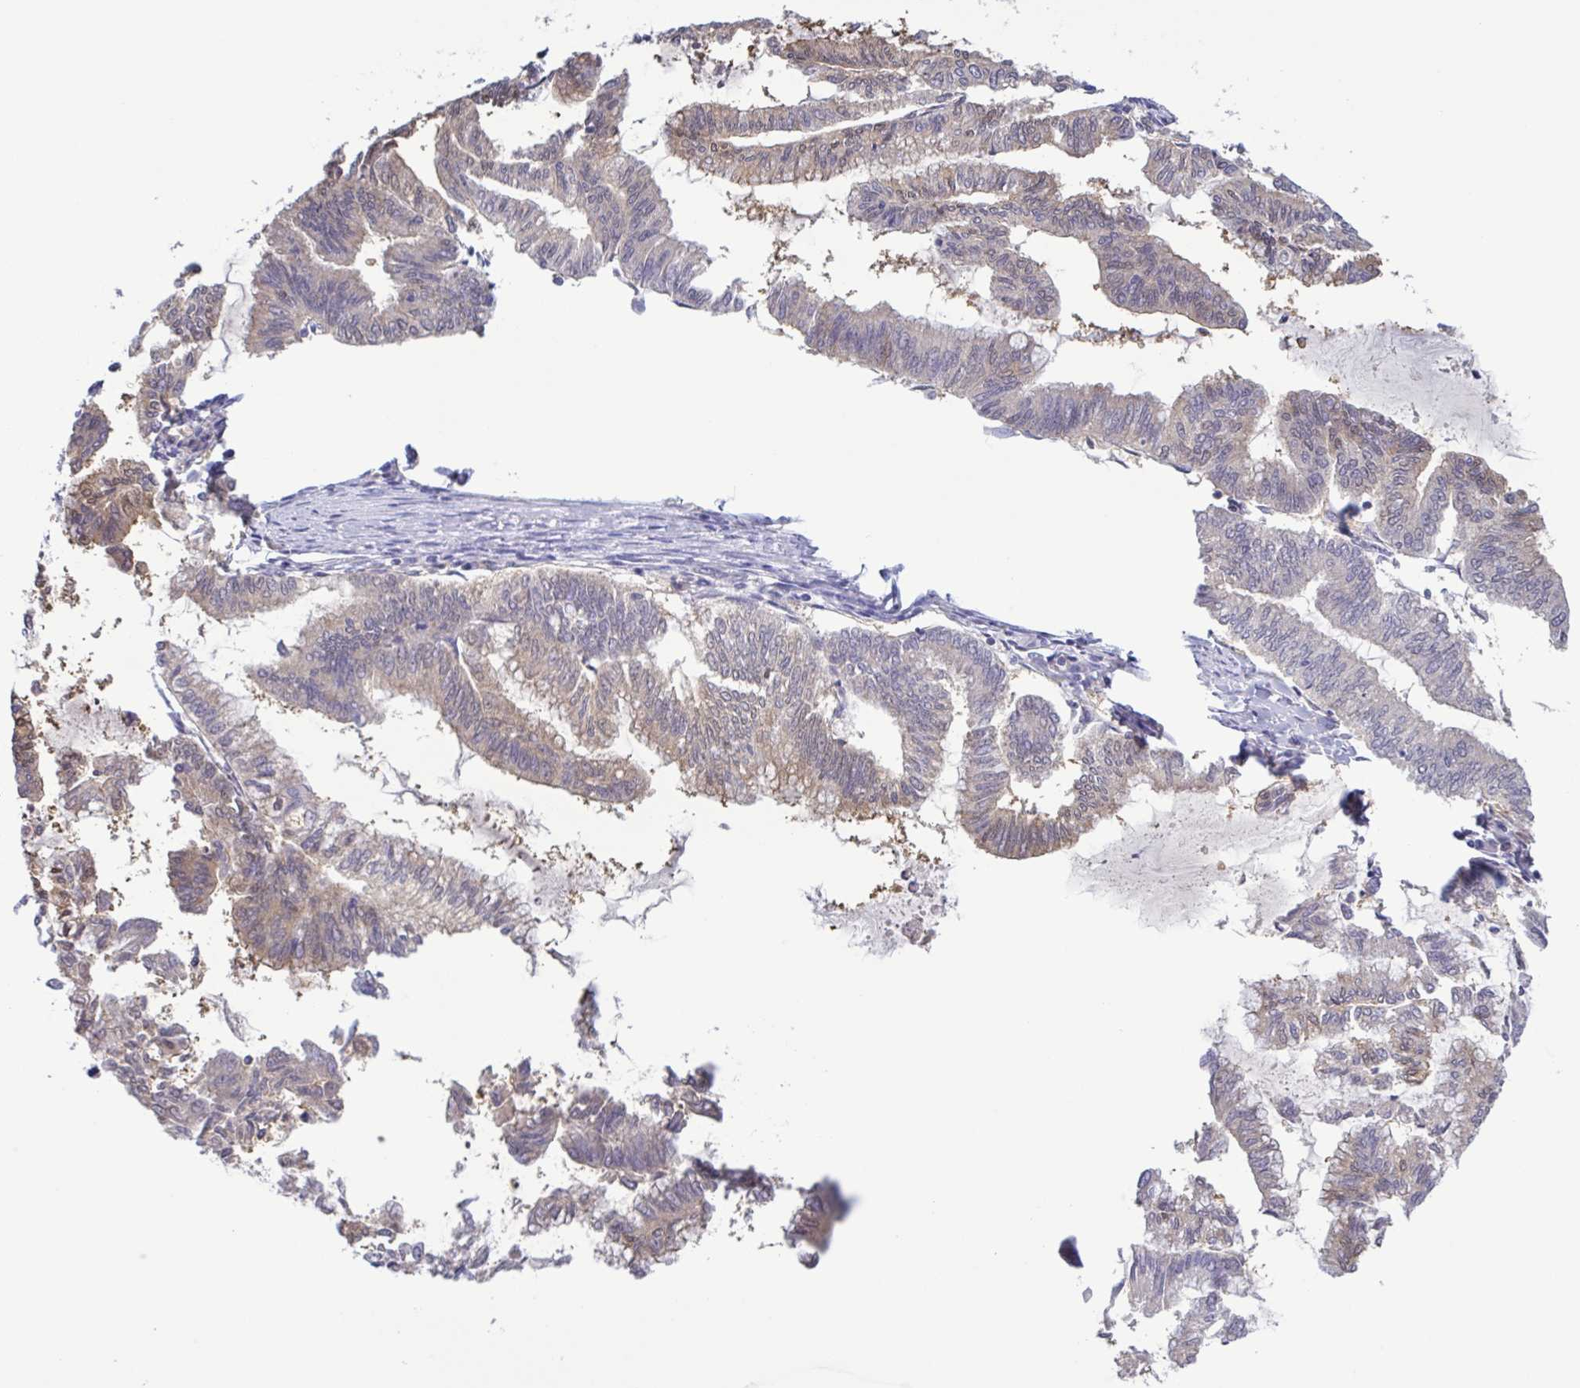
{"staining": {"intensity": "weak", "quantity": "25%-75%", "location": "cytoplasmic/membranous"}, "tissue": "endometrial cancer", "cell_type": "Tumor cells", "image_type": "cancer", "snomed": [{"axis": "morphology", "description": "Adenocarcinoma, NOS"}, {"axis": "topography", "description": "Endometrium"}], "caption": "Immunohistochemistry (IHC) staining of endometrial cancer (adenocarcinoma), which demonstrates low levels of weak cytoplasmic/membranous expression in approximately 25%-75% of tumor cells indicating weak cytoplasmic/membranous protein staining. The staining was performed using DAB (brown) for protein detection and nuclei were counterstained in hematoxylin (blue).", "gene": "LDHC", "patient": {"sex": "female", "age": 79}}